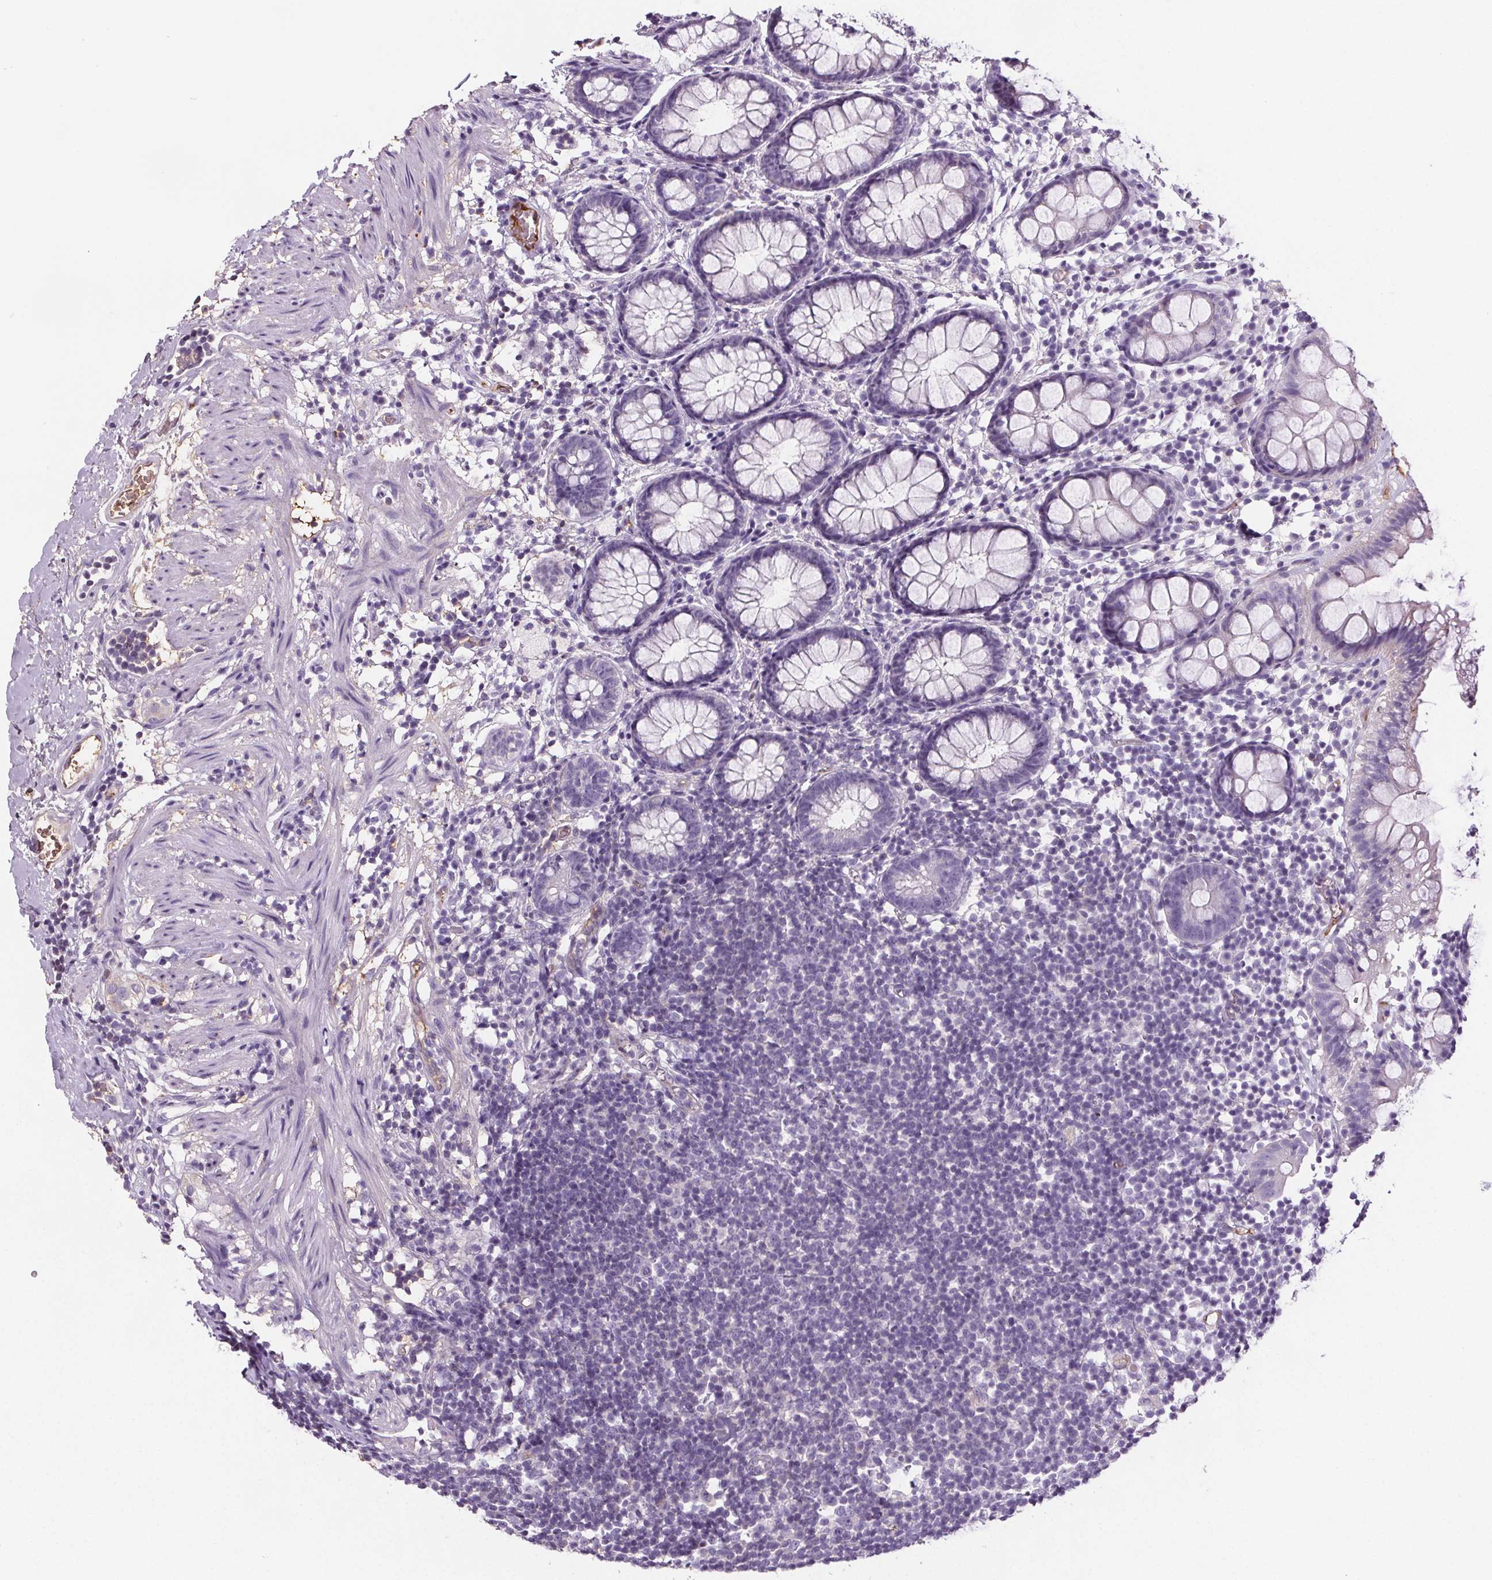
{"staining": {"intensity": "negative", "quantity": "none", "location": "none"}, "tissue": "rectum", "cell_type": "Glandular cells", "image_type": "normal", "snomed": [{"axis": "morphology", "description": "Normal tissue, NOS"}, {"axis": "topography", "description": "Rectum"}], "caption": "A high-resolution histopathology image shows IHC staining of normal rectum, which displays no significant expression in glandular cells. Brightfield microscopy of immunohistochemistry stained with DAB (brown) and hematoxylin (blue), captured at high magnification.", "gene": "CD5L", "patient": {"sex": "female", "age": 62}}